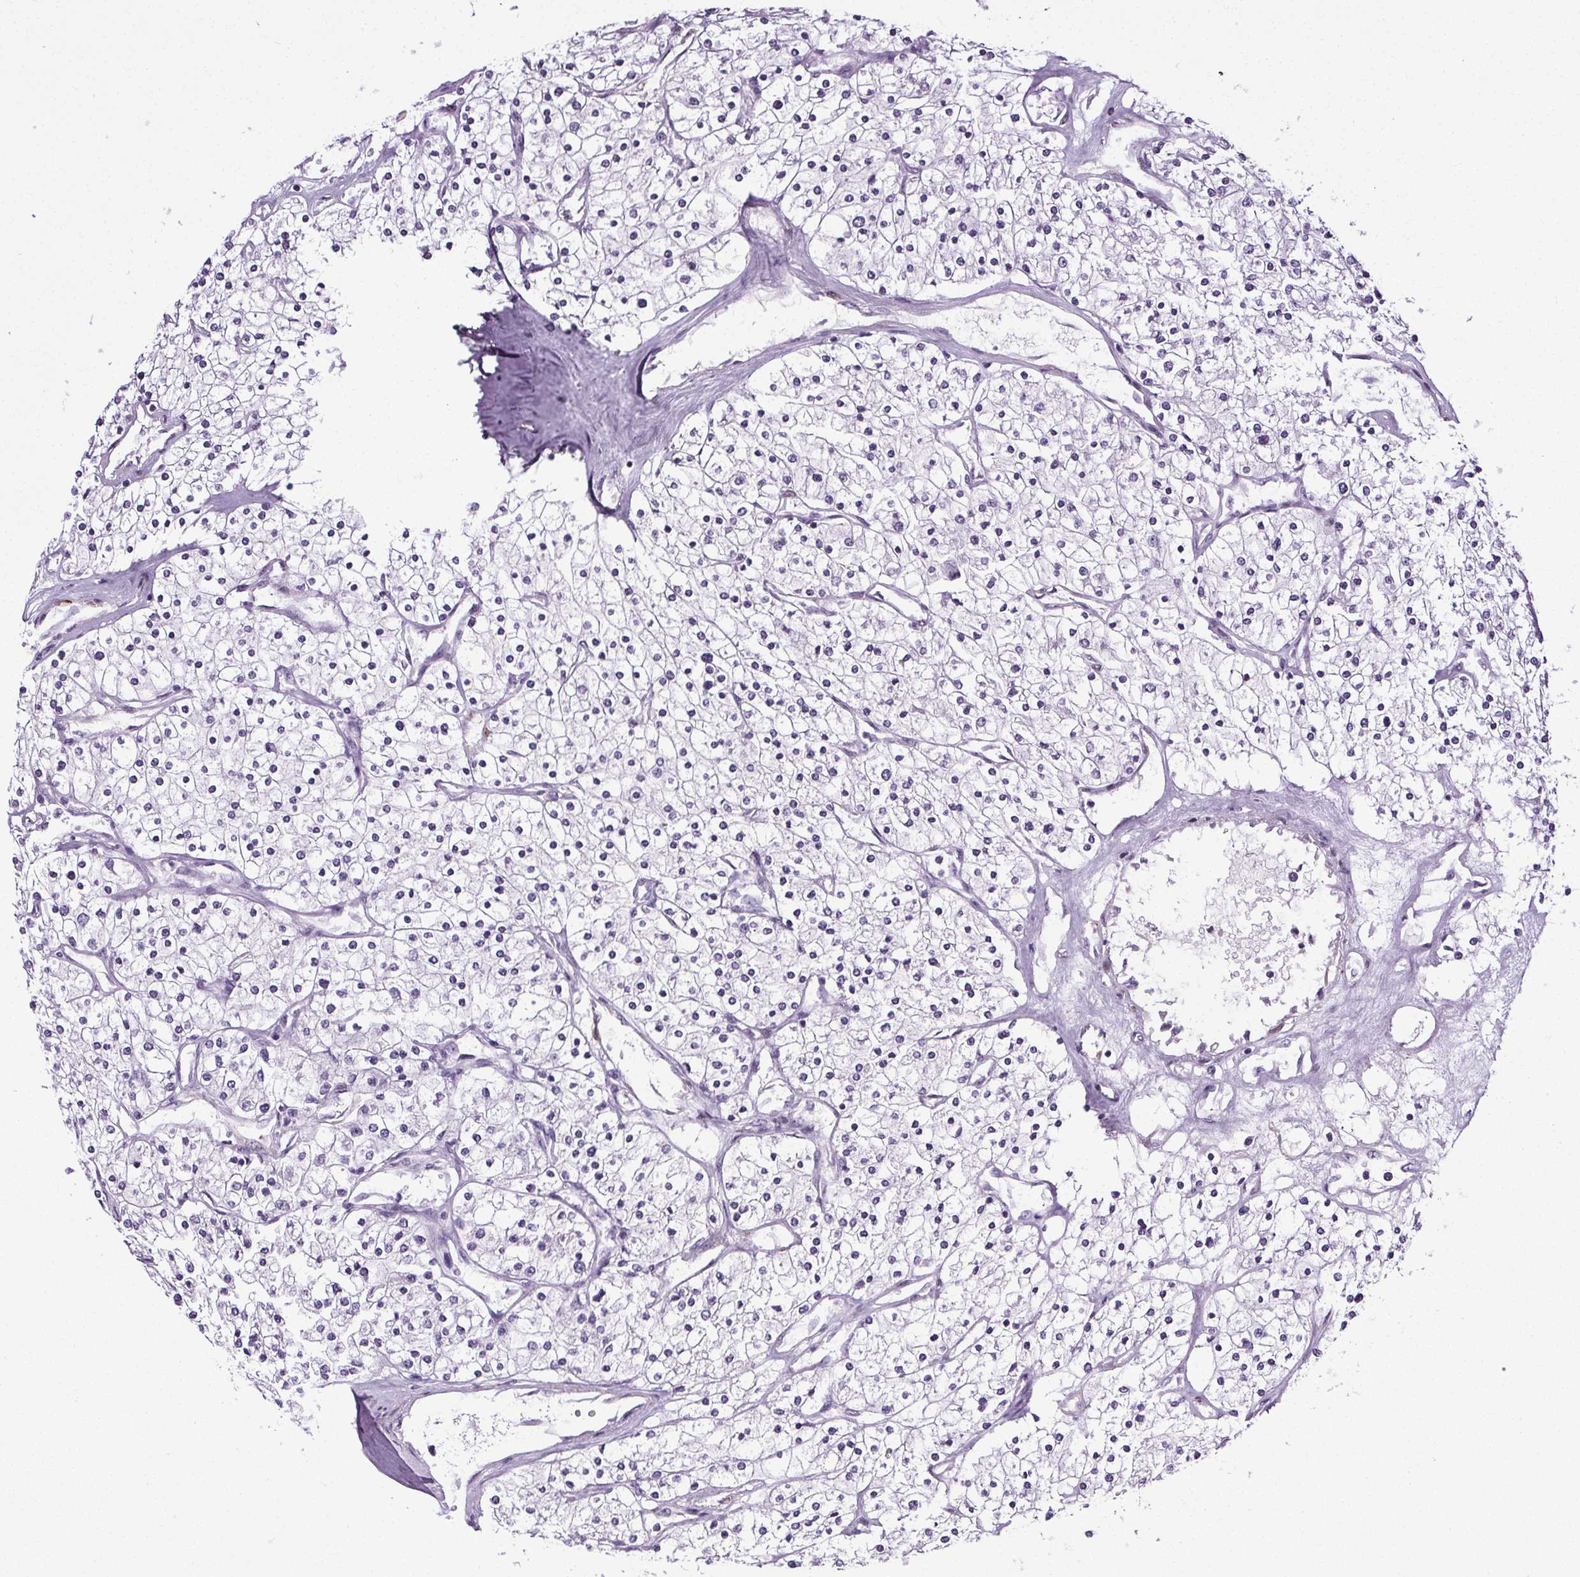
{"staining": {"intensity": "negative", "quantity": "none", "location": "none"}, "tissue": "renal cancer", "cell_type": "Tumor cells", "image_type": "cancer", "snomed": [{"axis": "morphology", "description": "Adenocarcinoma, NOS"}, {"axis": "topography", "description": "Kidney"}], "caption": "Immunohistochemistry of human renal cancer (adenocarcinoma) shows no positivity in tumor cells.", "gene": "GP6", "patient": {"sex": "male", "age": 80}}